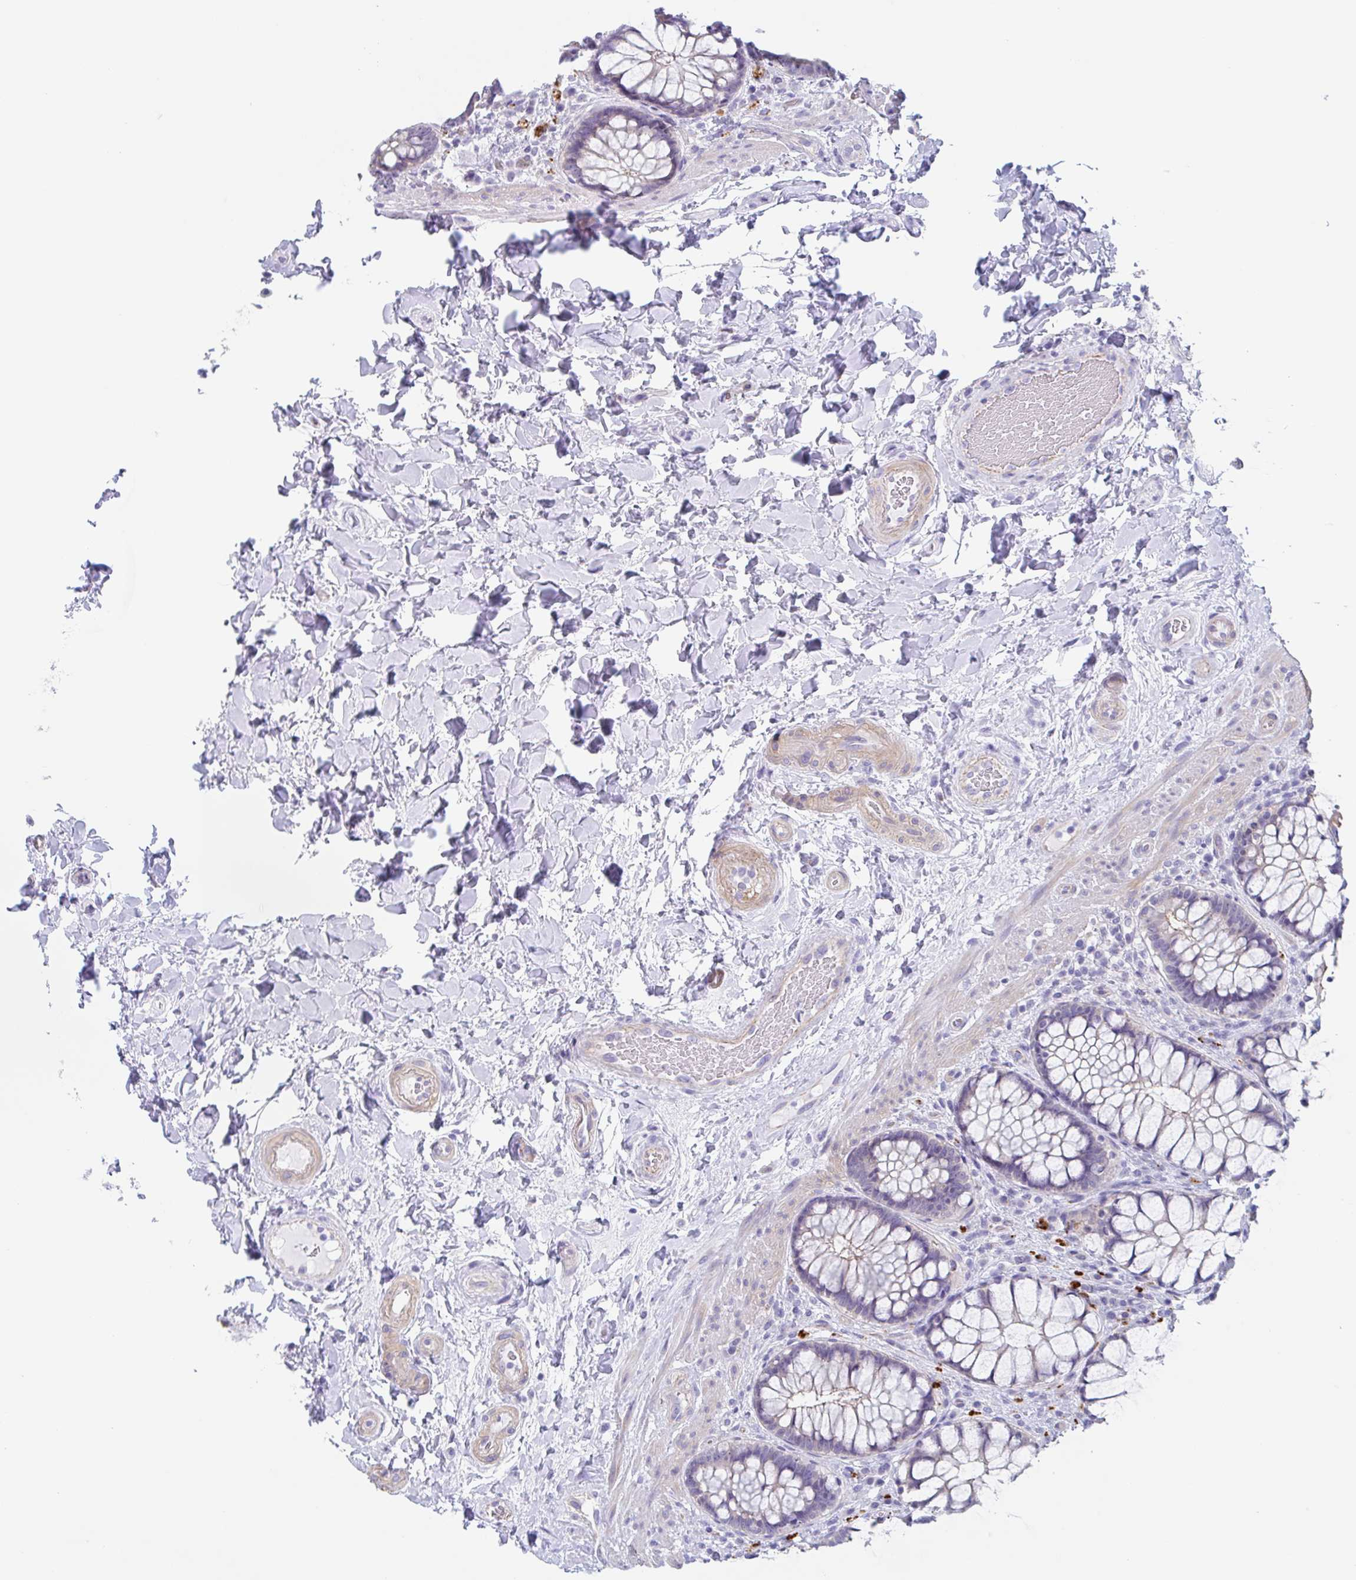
{"staining": {"intensity": "moderate", "quantity": "25%-75%", "location": "cytoplasmic/membranous"}, "tissue": "rectum", "cell_type": "Glandular cells", "image_type": "normal", "snomed": [{"axis": "morphology", "description": "Normal tissue, NOS"}, {"axis": "topography", "description": "Rectum"}], "caption": "Rectum stained with IHC displays moderate cytoplasmic/membranous positivity in about 25%-75% of glandular cells.", "gene": "LENG9", "patient": {"sex": "female", "age": 58}}